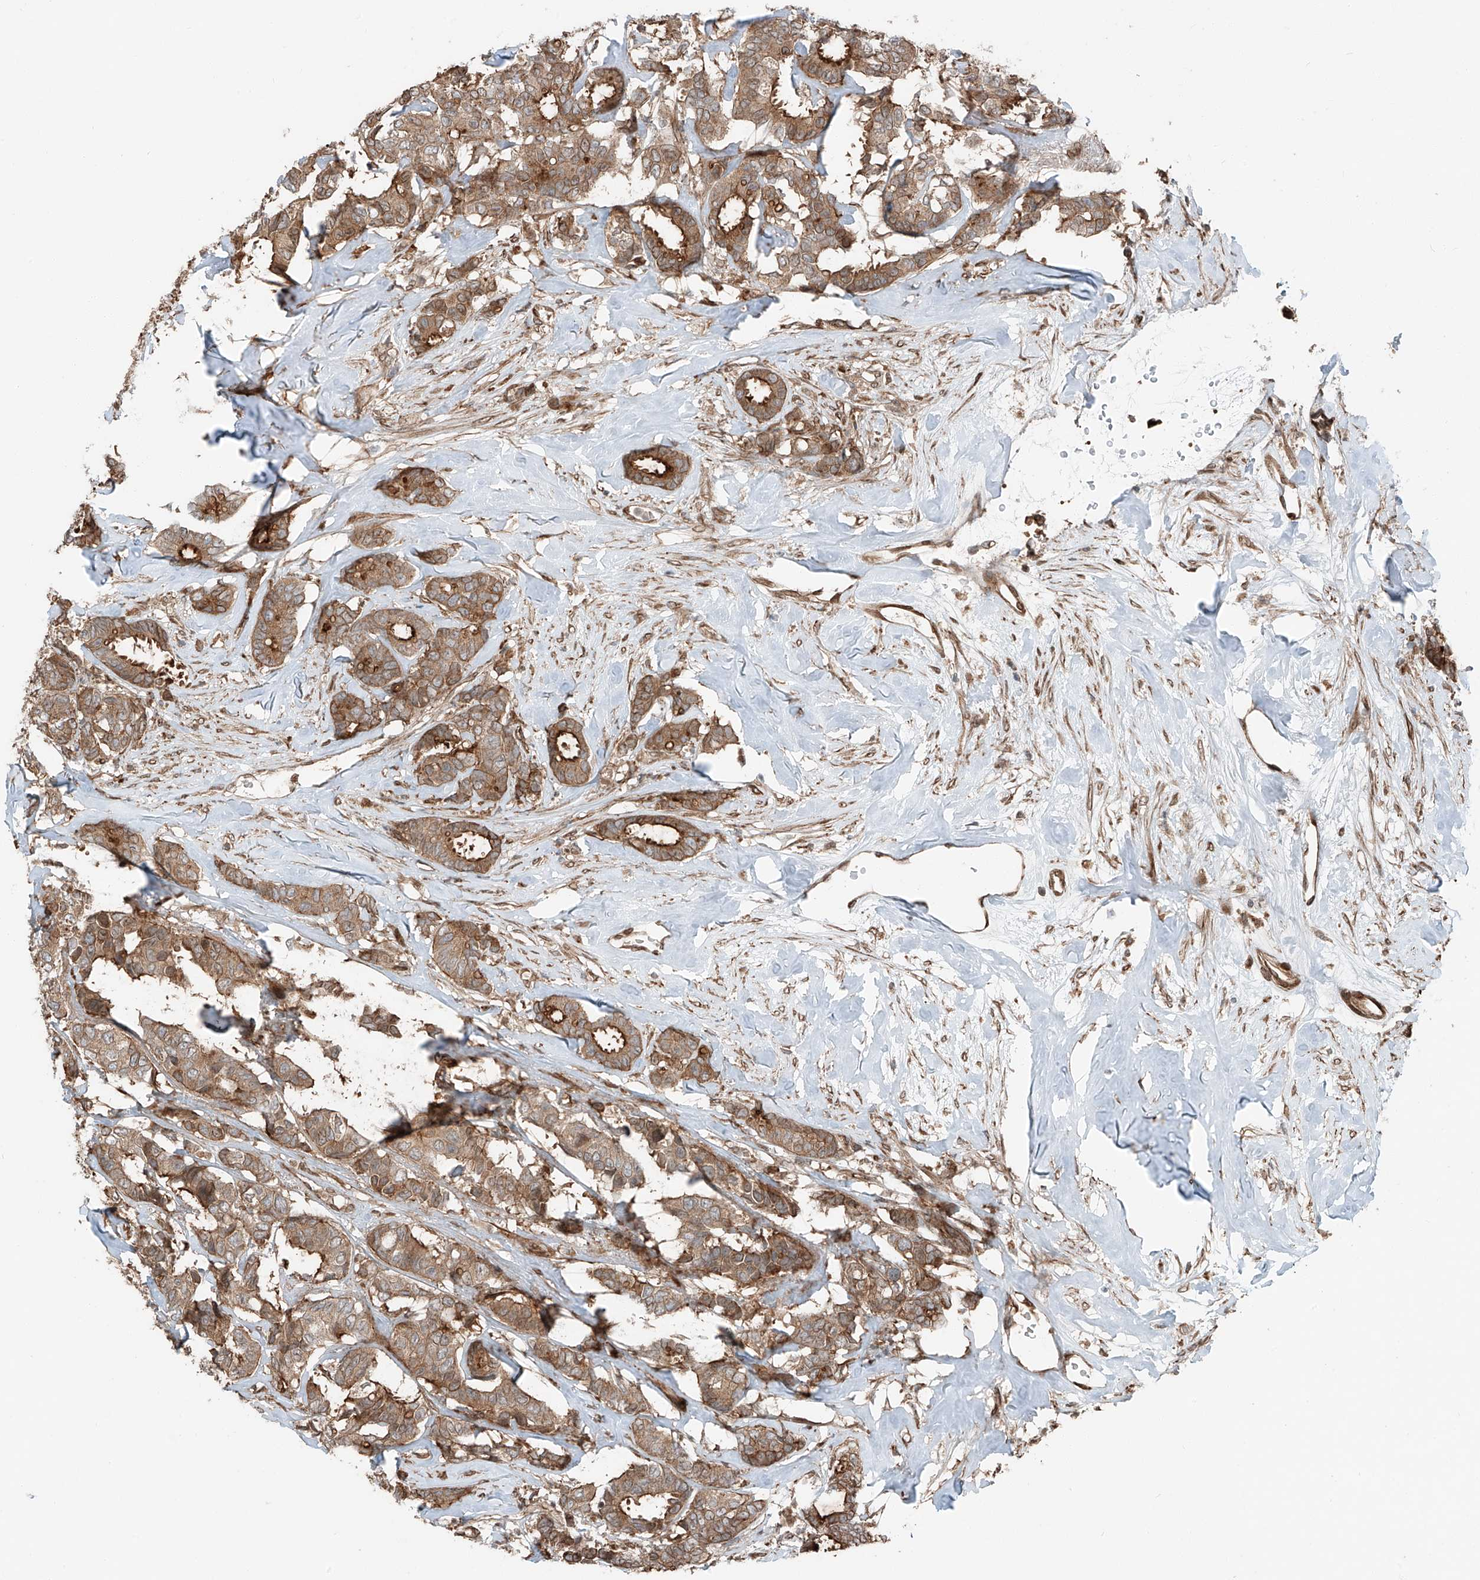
{"staining": {"intensity": "moderate", "quantity": ">75%", "location": "cytoplasmic/membranous"}, "tissue": "breast cancer", "cell_type": "Tumor cells", "image_type": "cancer", "snomed": [{"axis": "morphology", "description": "Duct carcinoma"}, {"axis": "topography", "description": "Breast"}], "caption": "High-power microscopy captured an IHC micrograph of breast cancer (infiltrating ductal carcinoma), revealing moderate cytoplasmic/membranous positivity in about >75% of tumor cells.", "gene": "CEP162", "patient": {"sex": "female", "age": 87}}